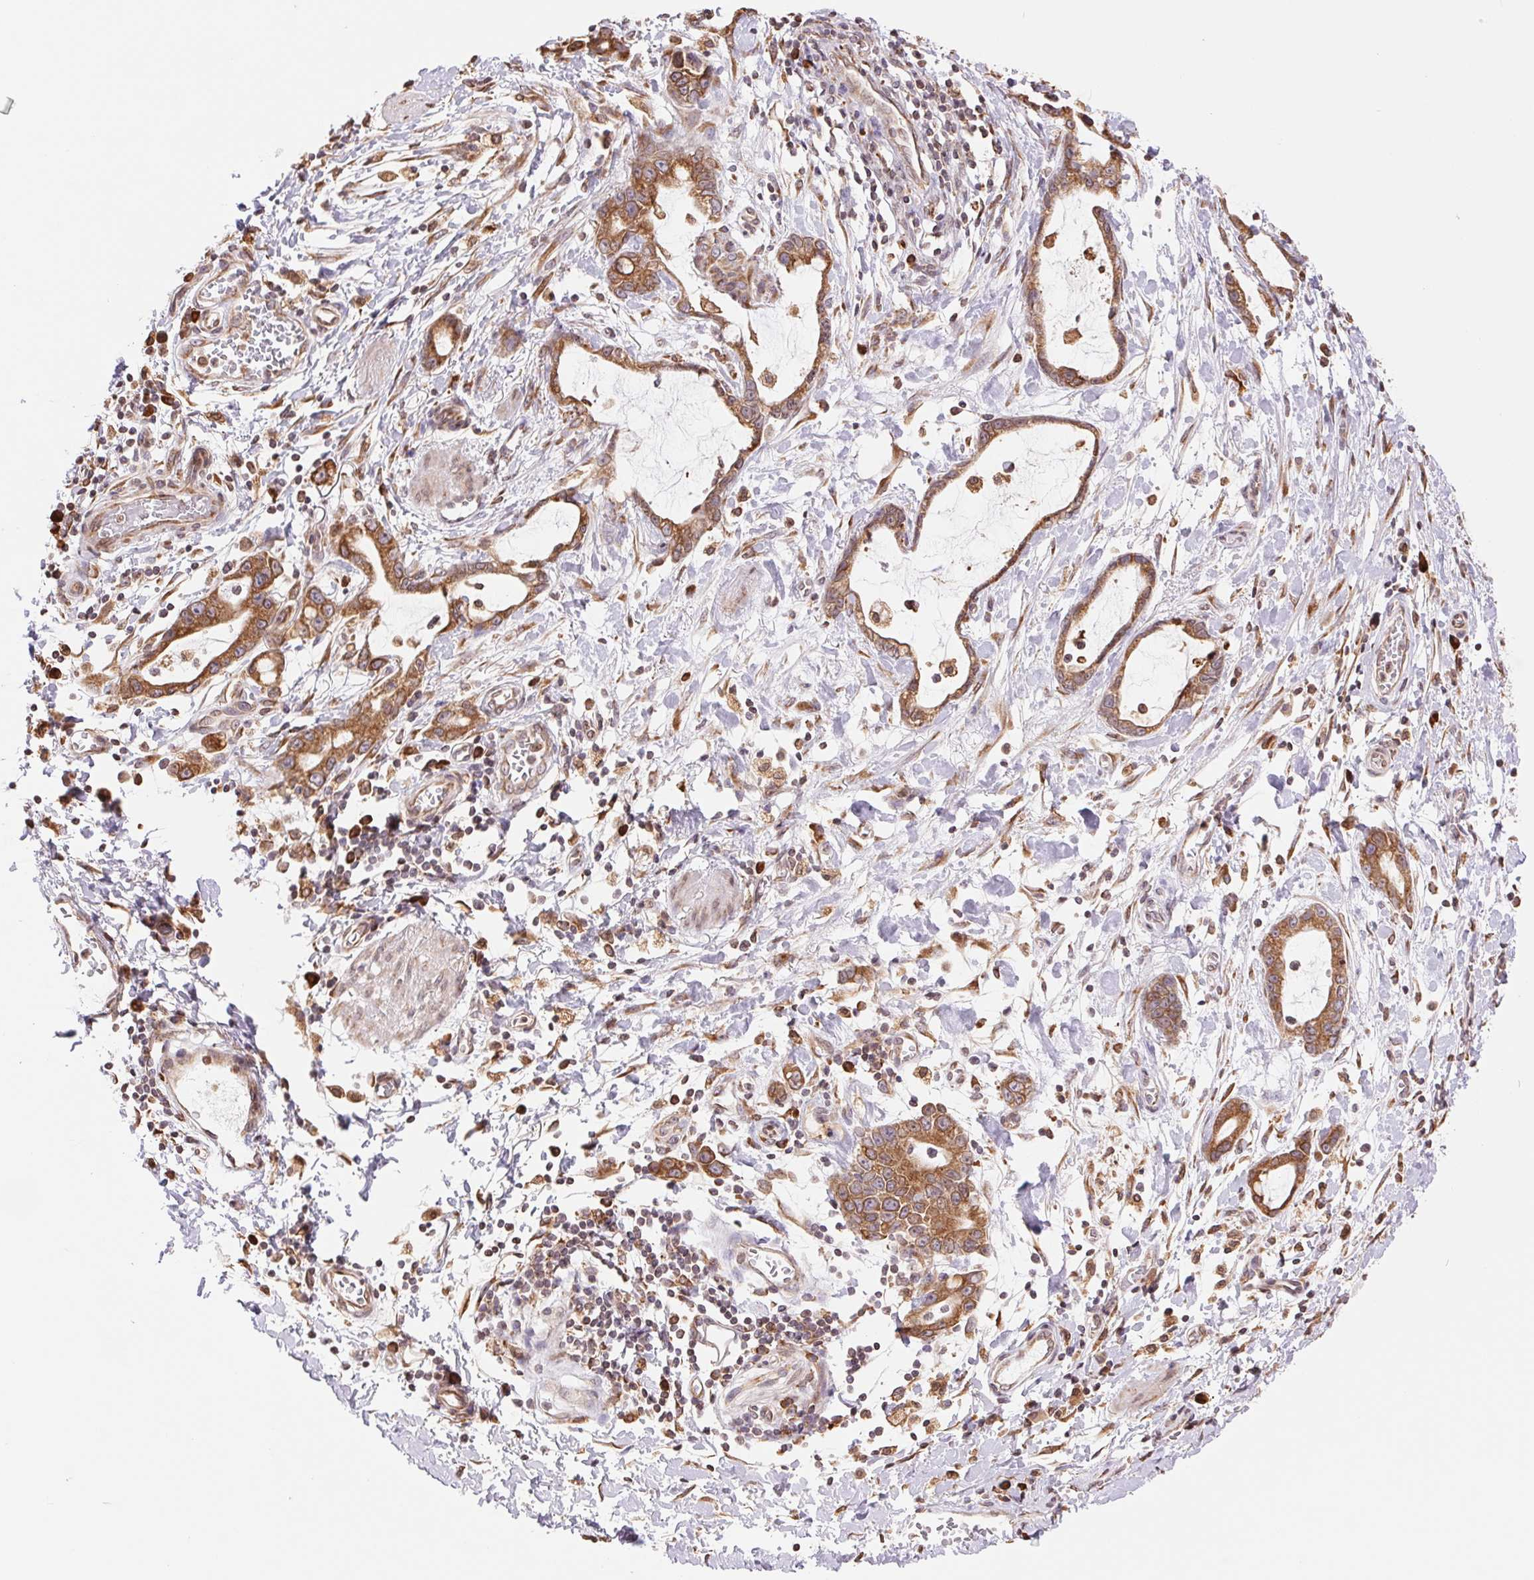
{"staining": {"intensity": "moderate", "quantity": ">75%", "location": "cytoplasmic/membranous"}, "tissue": "stomach cancer", "cell_type": "Tumor cells", "image_type": "cancer", "snomed": [{"axis": "morphology", "description": "Adenocarcinoma, NOS"}, {"axis": "topography", "description": "Stomach"}], "caption": "Human stomach cancer (adenocarcinoma) stained with a brown dye demonstrates moderate cytoplasmic/membranous positive staining in about >75% of tumor cells.", "gene": "RPN1", "patient": {"sex": "male", "age": 55}}